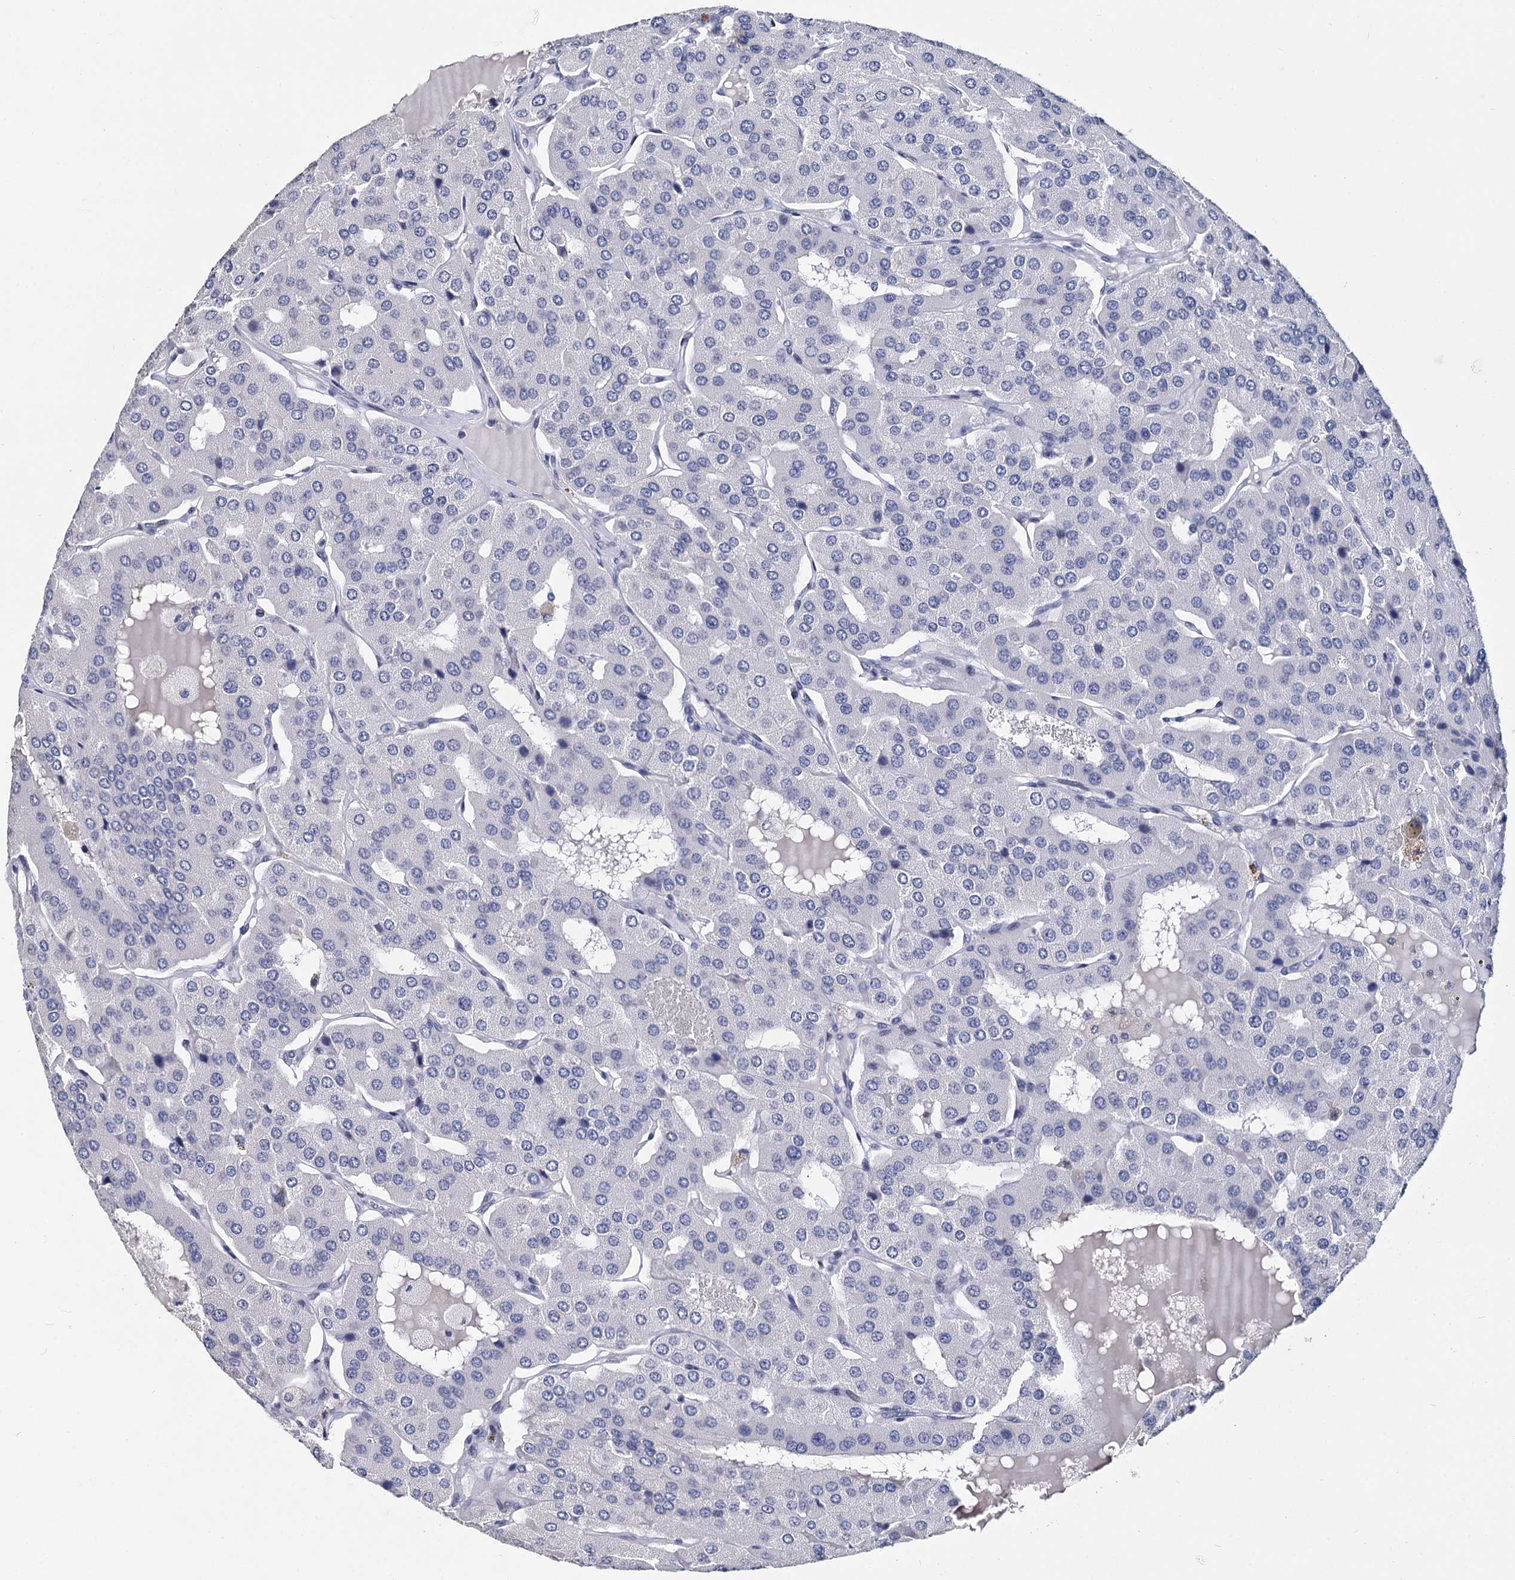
{"staining": {"intensity": "negative", "quantity": "none", "location": "none"}, "tissue": "parathyroid gland", "cell_type": "Glandular cells", "image_type": "normal", "snomed": [{"axis": "morphology", "description": "Normal tissue, NOS"}, {"axis": "morphology", "description": "Adenoma, NOS"}, {"axis": "topography", "description": "Parathyroid gland"}], "caption": "Immunohistochemical staining of normal human parathyroid gland displays no significant expression in glandular cells.", "gene": "MAGEA4", "patient": {"sex": "female", "age": 86}}